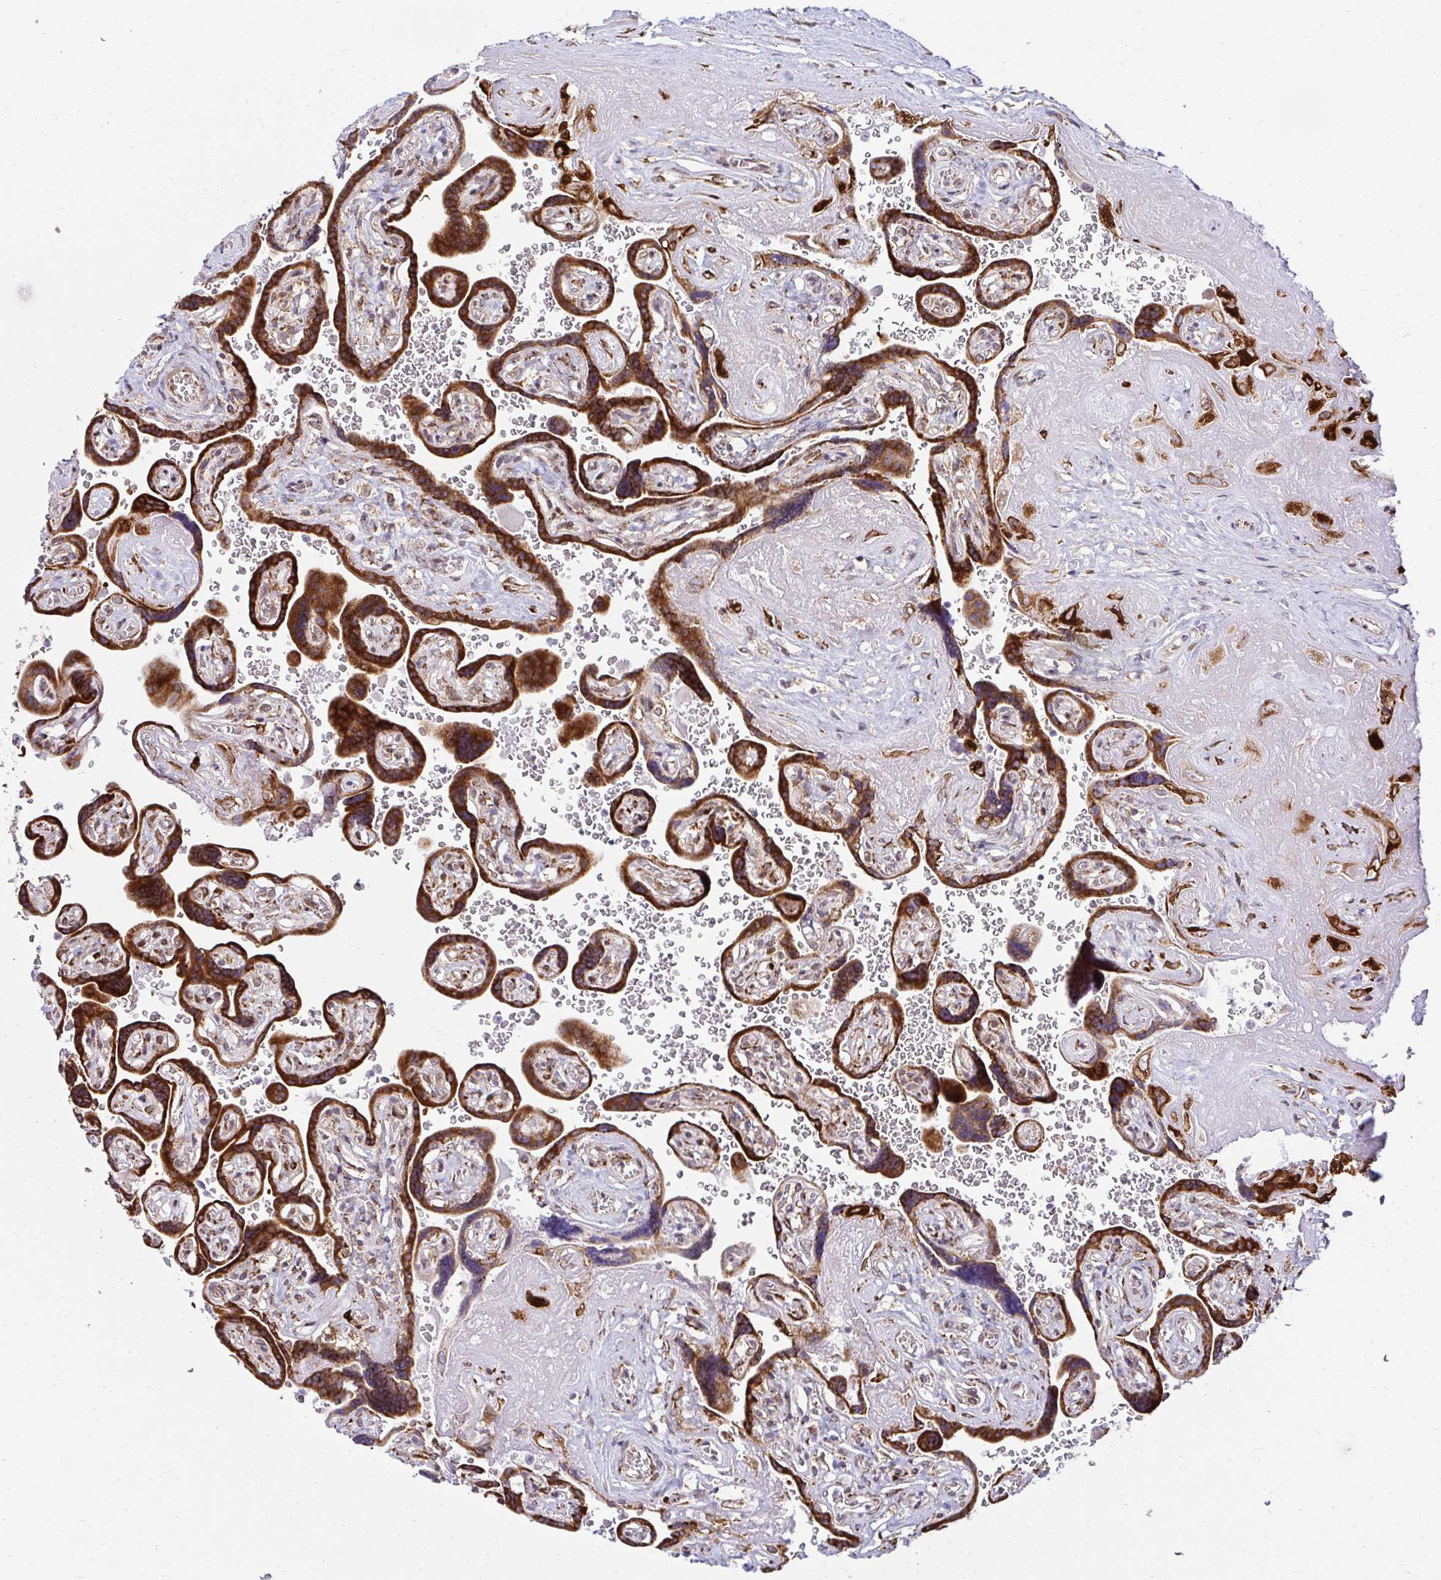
{"staining": {"intensity": "moderate", "quantity": ">75%", "location": "cytoplasmic/membranous,nuclear"}, "tissue": "placenta", "cell_type": "Decidual cells", "image_type": "normal", "snomed": [{"axis": "morphology", "description": "Normal tissue, NOS"}, {"axis": "topography", "description": "Placenta"}], "caption": "Moderate cytoplasmic/membranous,nuclear staining is appreciated in about >75% of decidual cells in unremarkable placenta.", "gene": "HPS1", "patient": {"sex": "female", "age": 32}}